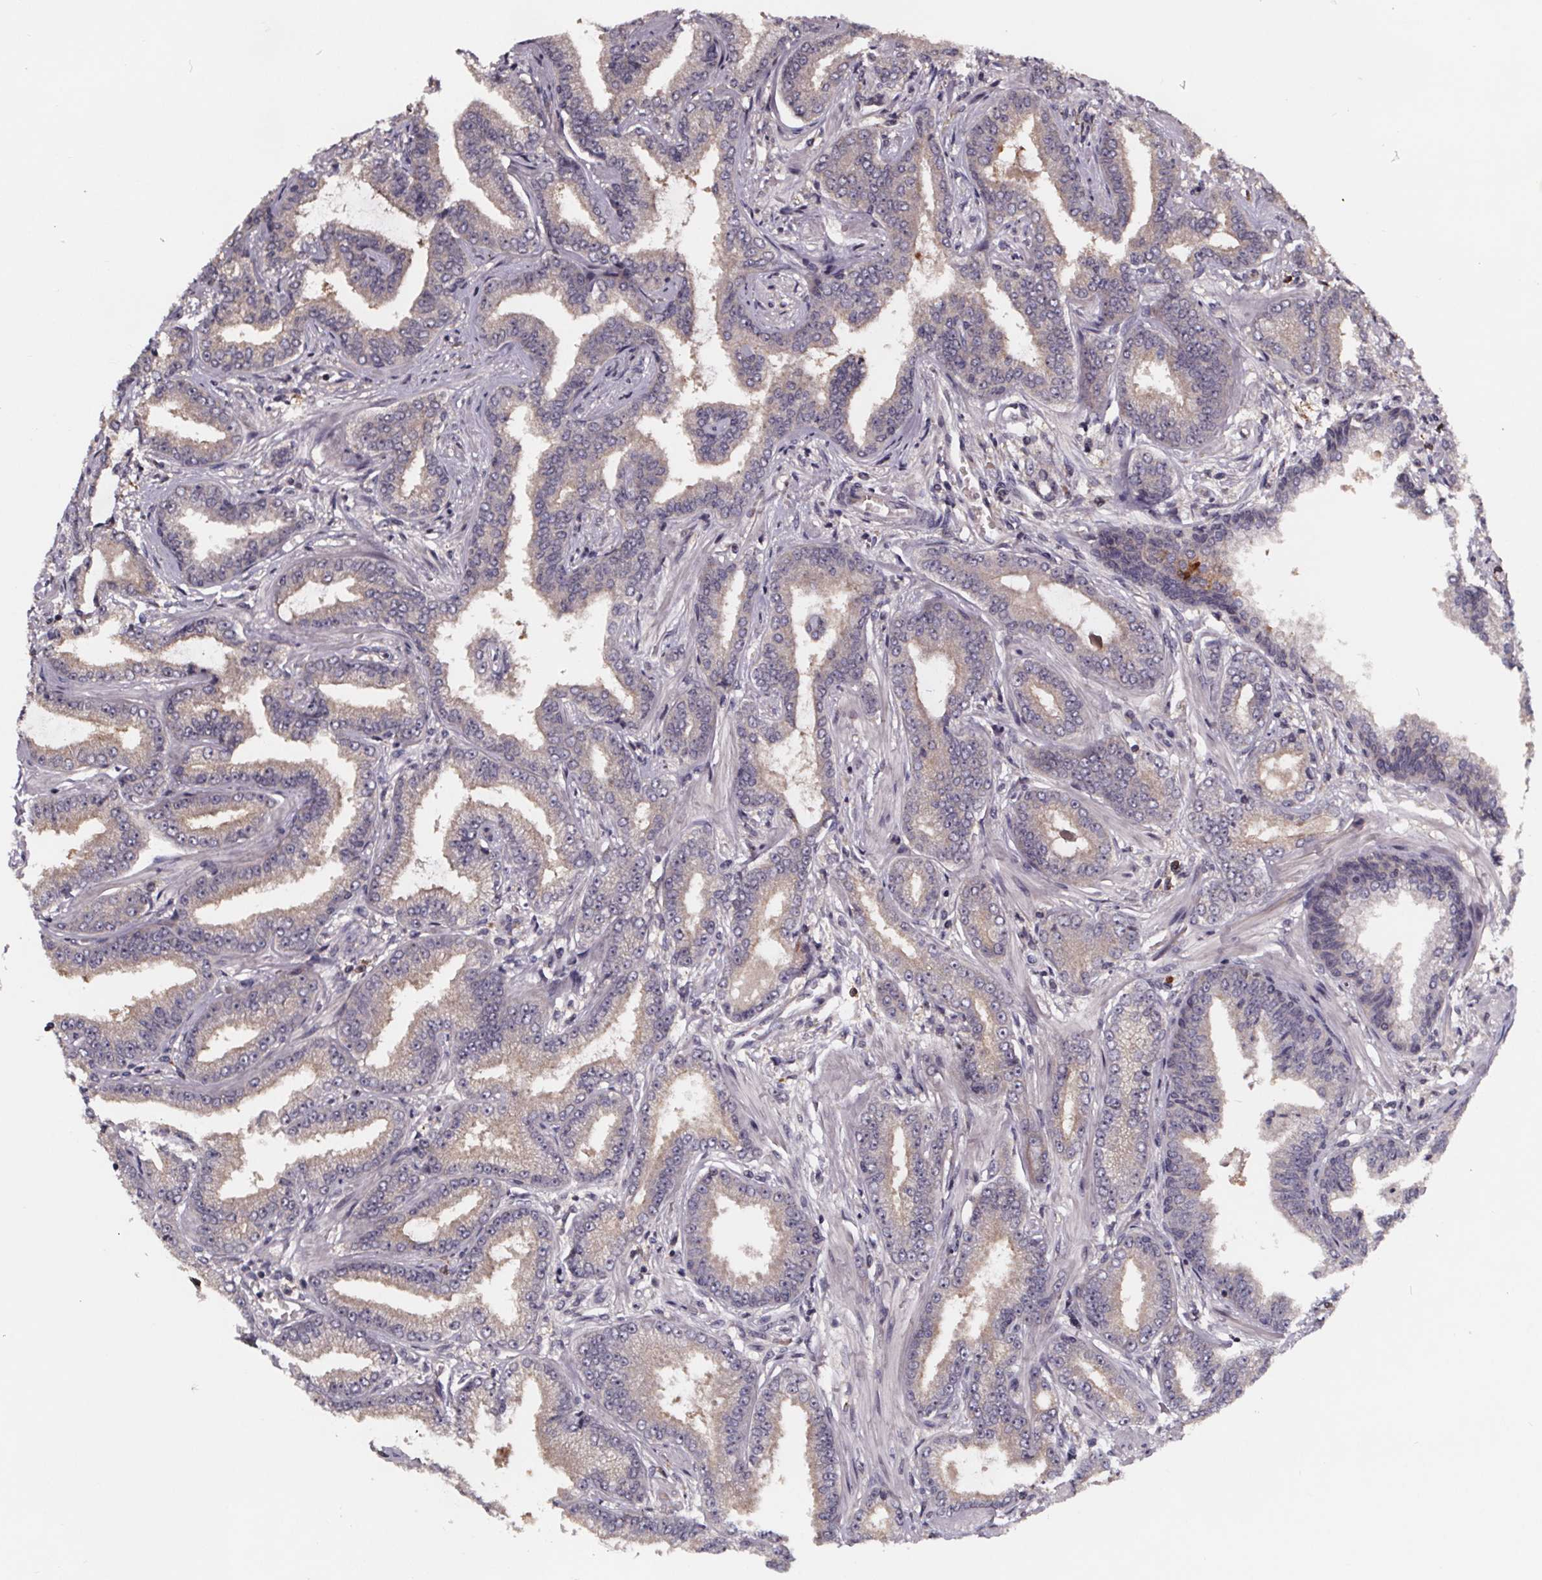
{"staining": {"intensity": "weak", "quantity": "25%-75%", "location": "cytoplasmic/membranous"}, "tissue": "prostate cancer", "cell_type": "Tumor cells", "image_type": "cancer", "snomed": [{"axis": "morphology", "description": "Adenocarcinoma, Low grade"}, {"axis": "topography", "description": "Prostate"}], "caption": "A histopathology image of prostate low-grade adenocarcinoma stained for a protein reveals weak cytoplasmic/membranous brown staining in tumor cells.", "gene": "SMIM1", "patient": {"sex": "male", "age": 55}}